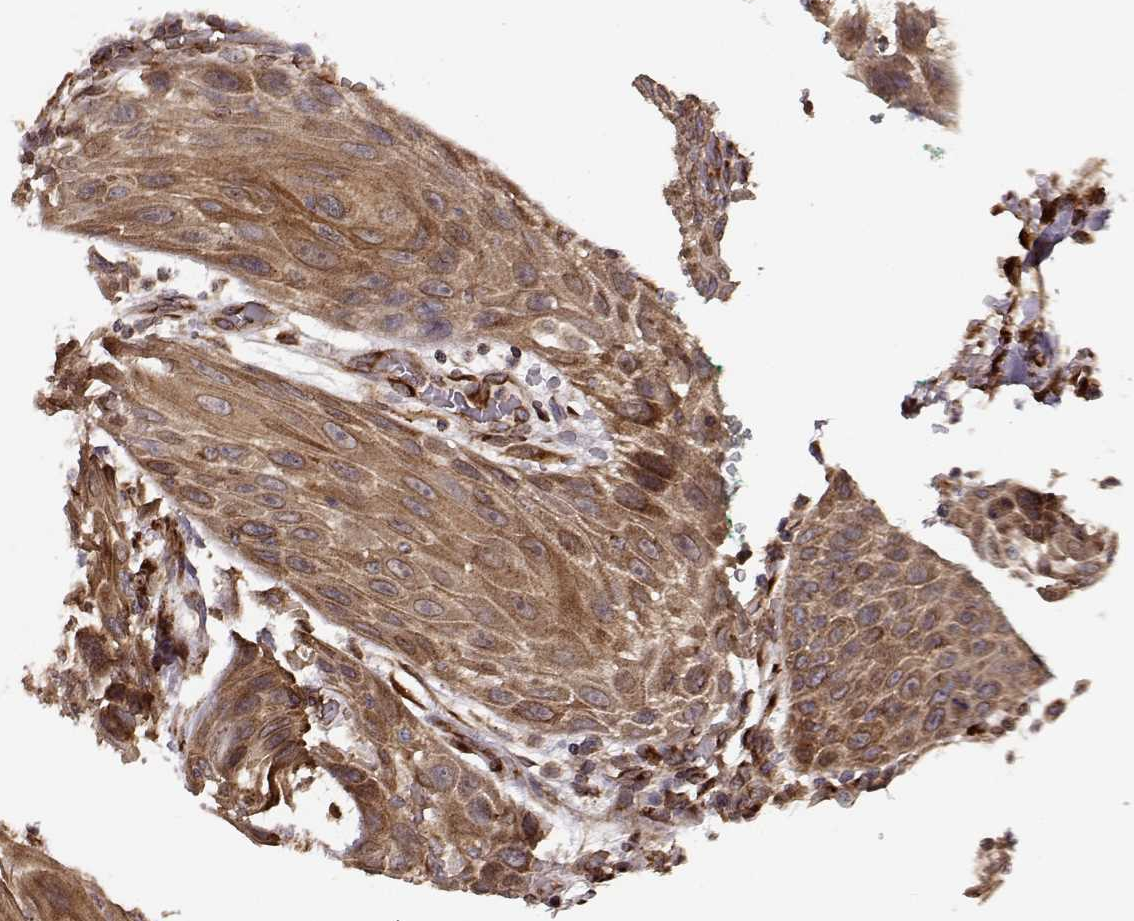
{"staining": {"intensity": "moderate", "quantity": ">75%", "location": "cytoplasmic/membranous"}, "tissue": "head and neck cancer", "cell_type": "Tumor cells", "image_type": "cancer", "snomed": [{"axis": "morphology", "description": "Squamous cell carcinoma, NOS"}, {"axis": "topography", "description": "Head-Neck"}], "caption": "Head and neck cancer was stained to show a protein in brown. There is medium levels of moderate cytoplasmic/membranous positivity in about >75% of tumor cells.", "gene": "YIPF5", "patient": {"sex": "male", "age": 69}}